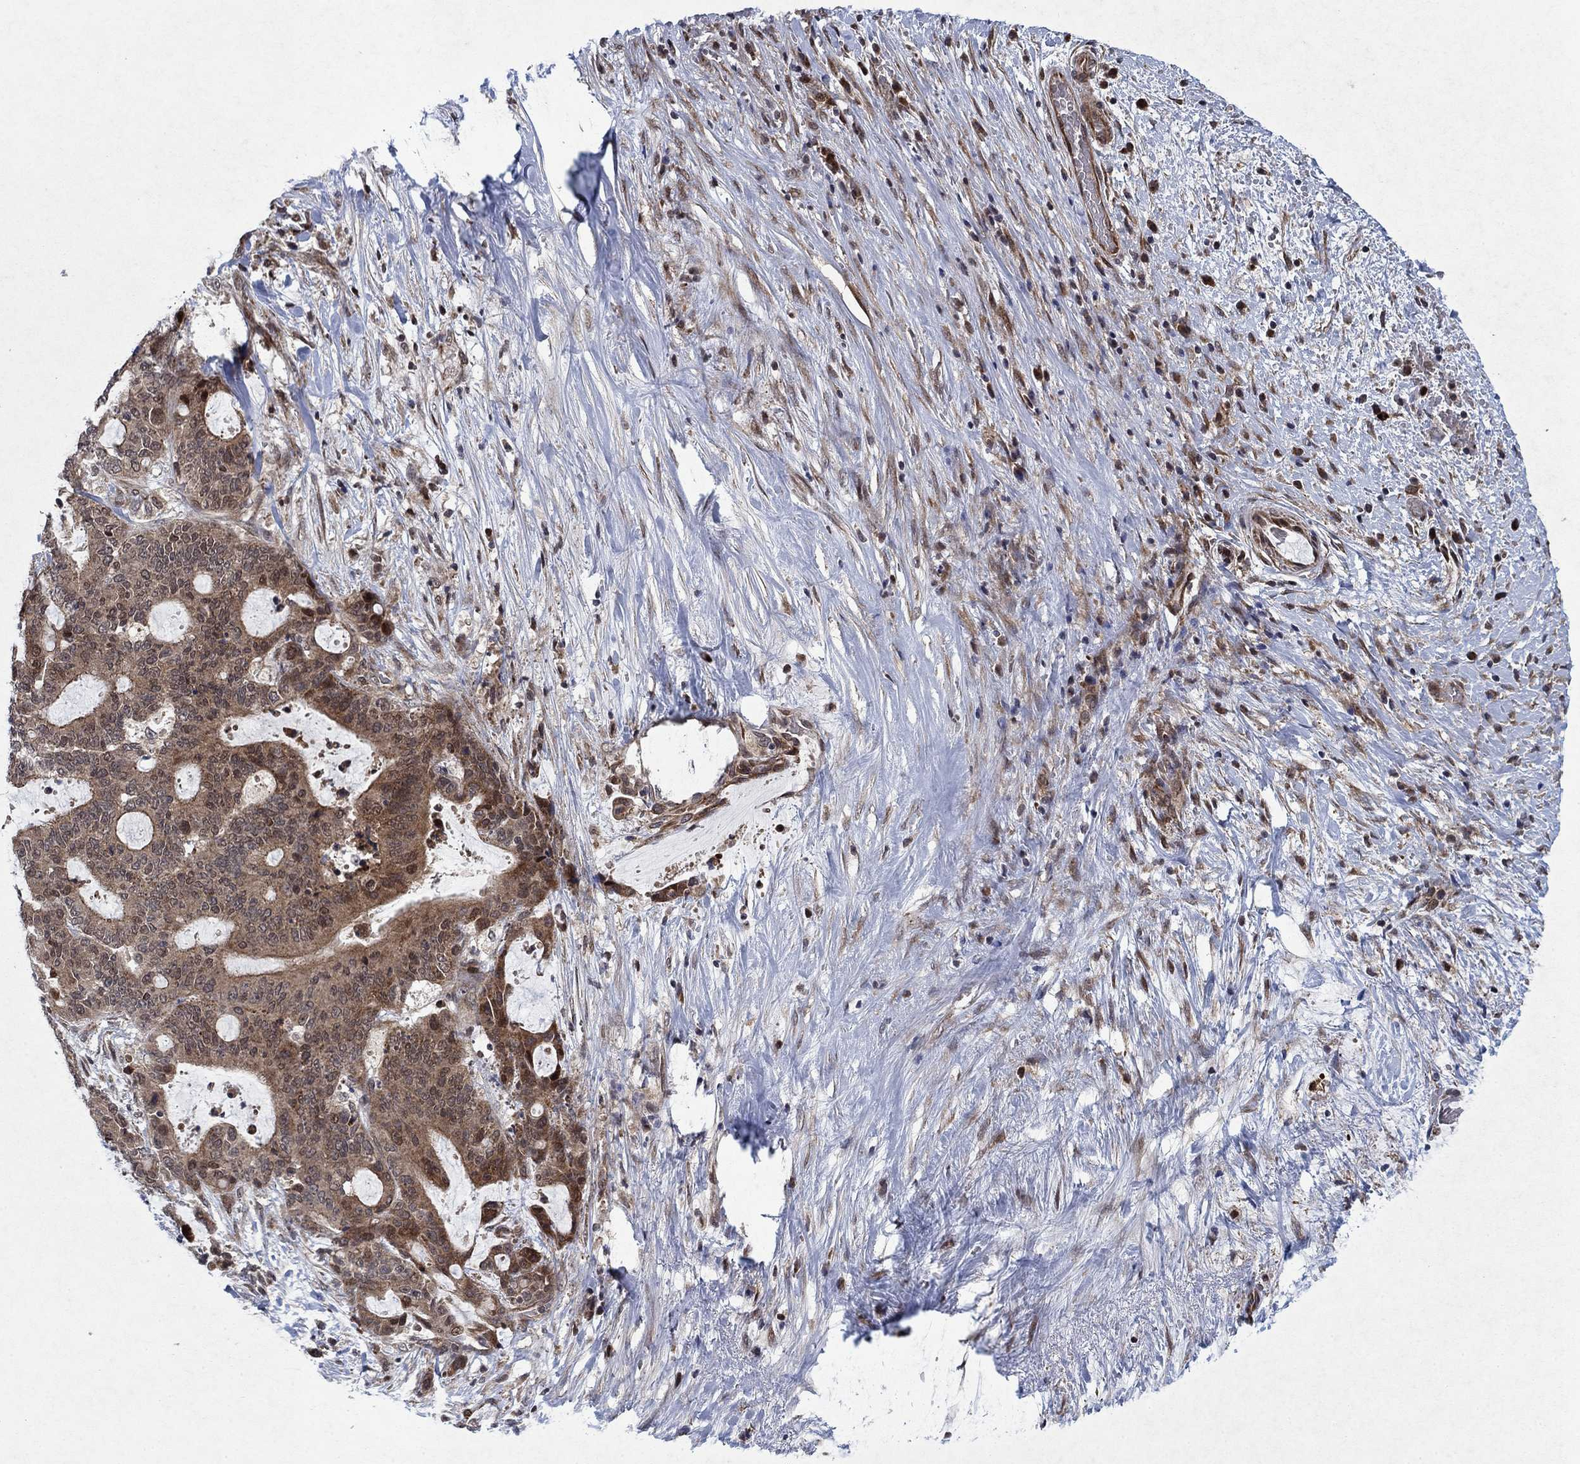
{"staining": {"intensity": "strong", "quantity": "25%-75%", "location": "cytoplasmic/membranous,nuclear"}, "tissue": "liver cancer", "cell_type": "Tumor cells", "image_type": "cancer", "snomed": [{"axis": "morphology", "description": "Cholangiocarcinoma"}, {"axis": "topography", "description": "Liver"}], "caption": "Human liver cancer (cholangiocarcinoma) stained with a protein marker shows strong staining in tumor cells.", "gene": "PRICKLE4", "patient": {"sex": "female", "age": 73}}